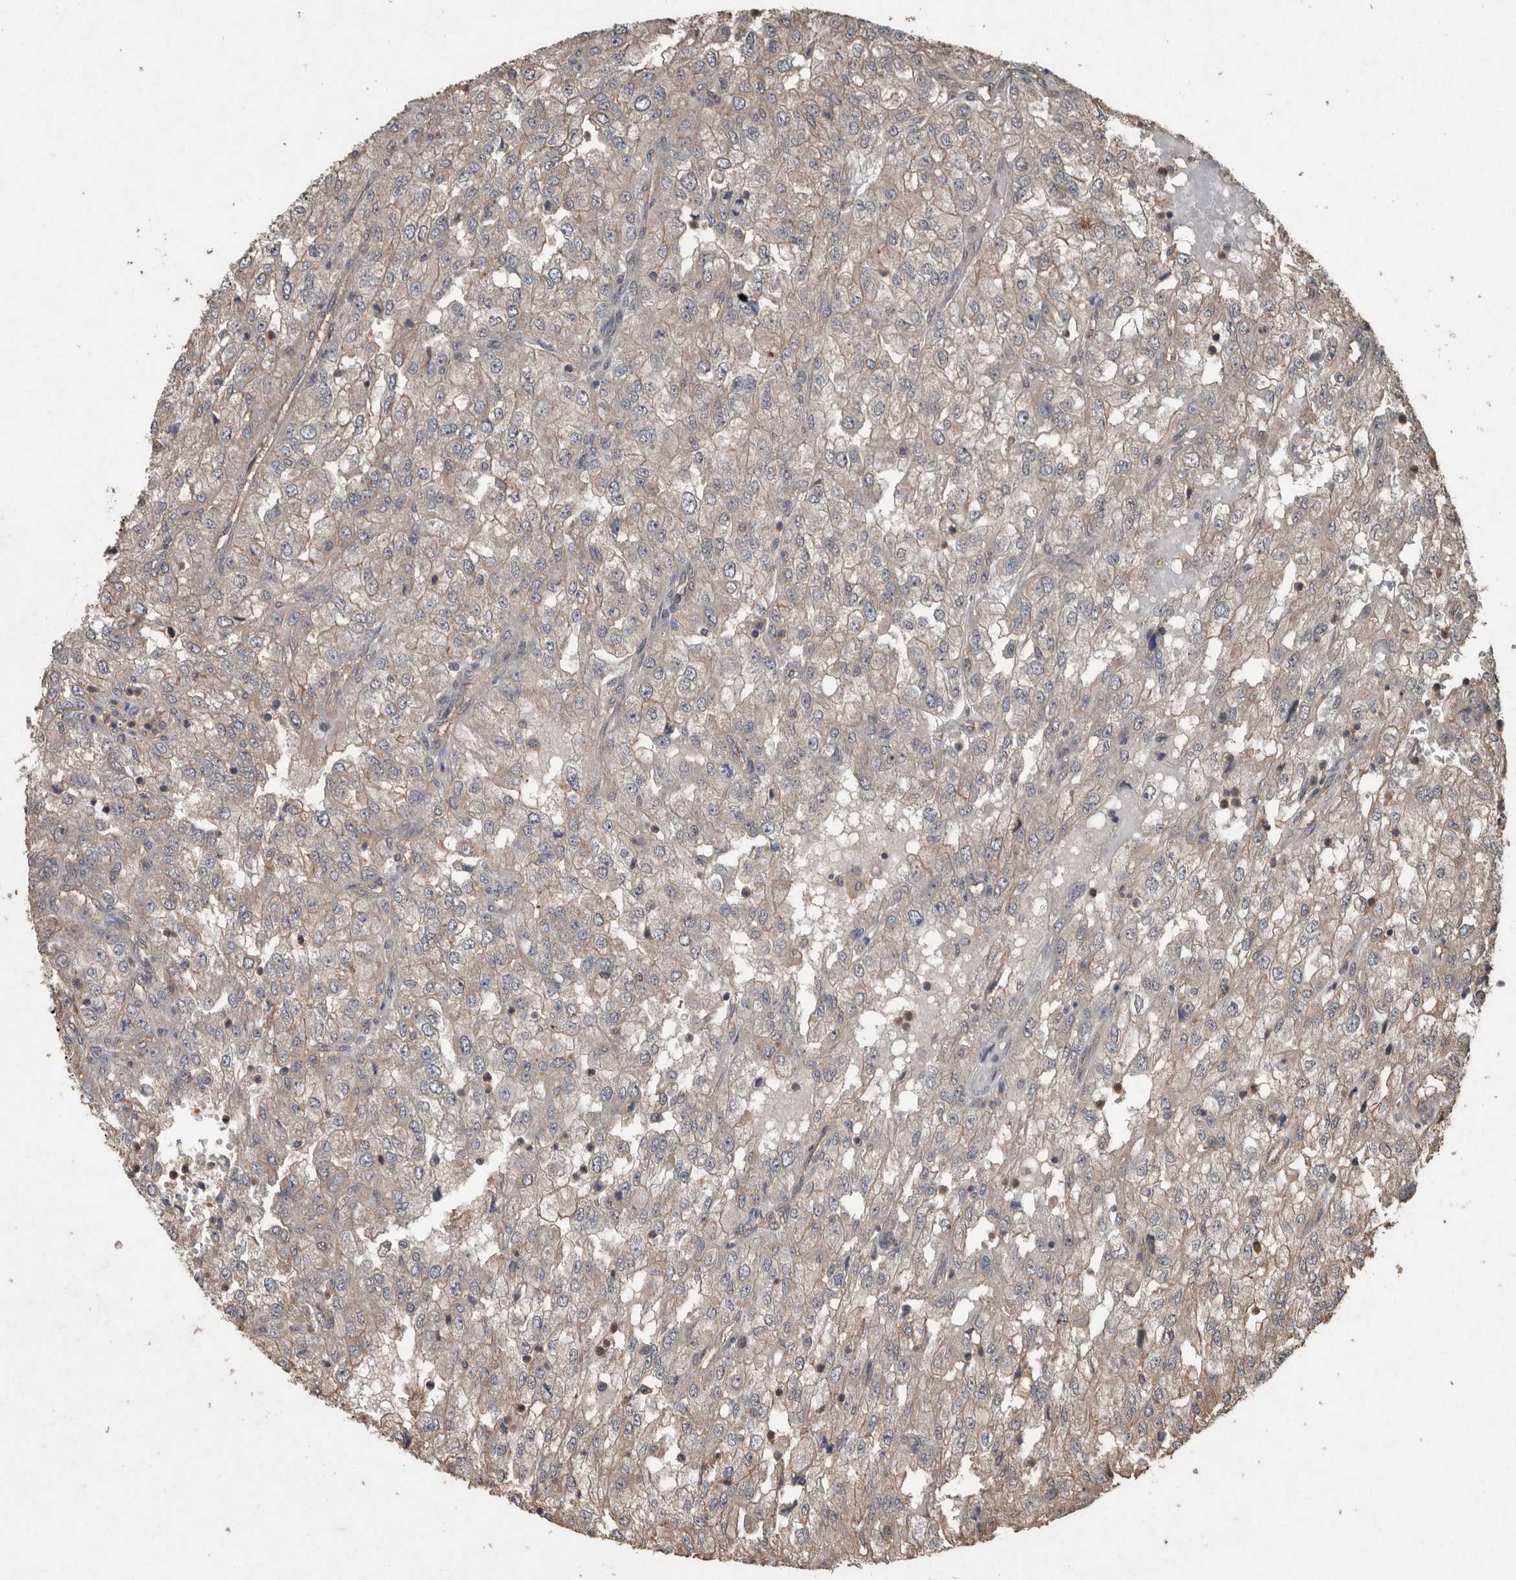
{"staining": {"intensity": "moderate", "quantity": "<25%", "location": "cytoplasmic/membranous"}, "tissue": "renal cancer", "cell_type": "Tumor cells", "image_type": "cancer", "snomed": [{"axis": "morphology", "description": "Adenocarcinoma, NOS"}, {"axis": "topography", "description": "Kidney"}], "caption": "Adenocarcinoma (renal) was stained to show a protein in brown. There is low levels of moderate cytoplasmic/membranous staining in about <25% of tumor cells.", "gene": "FGFRL1", "patient": {"sex": "female", "age": 54}}